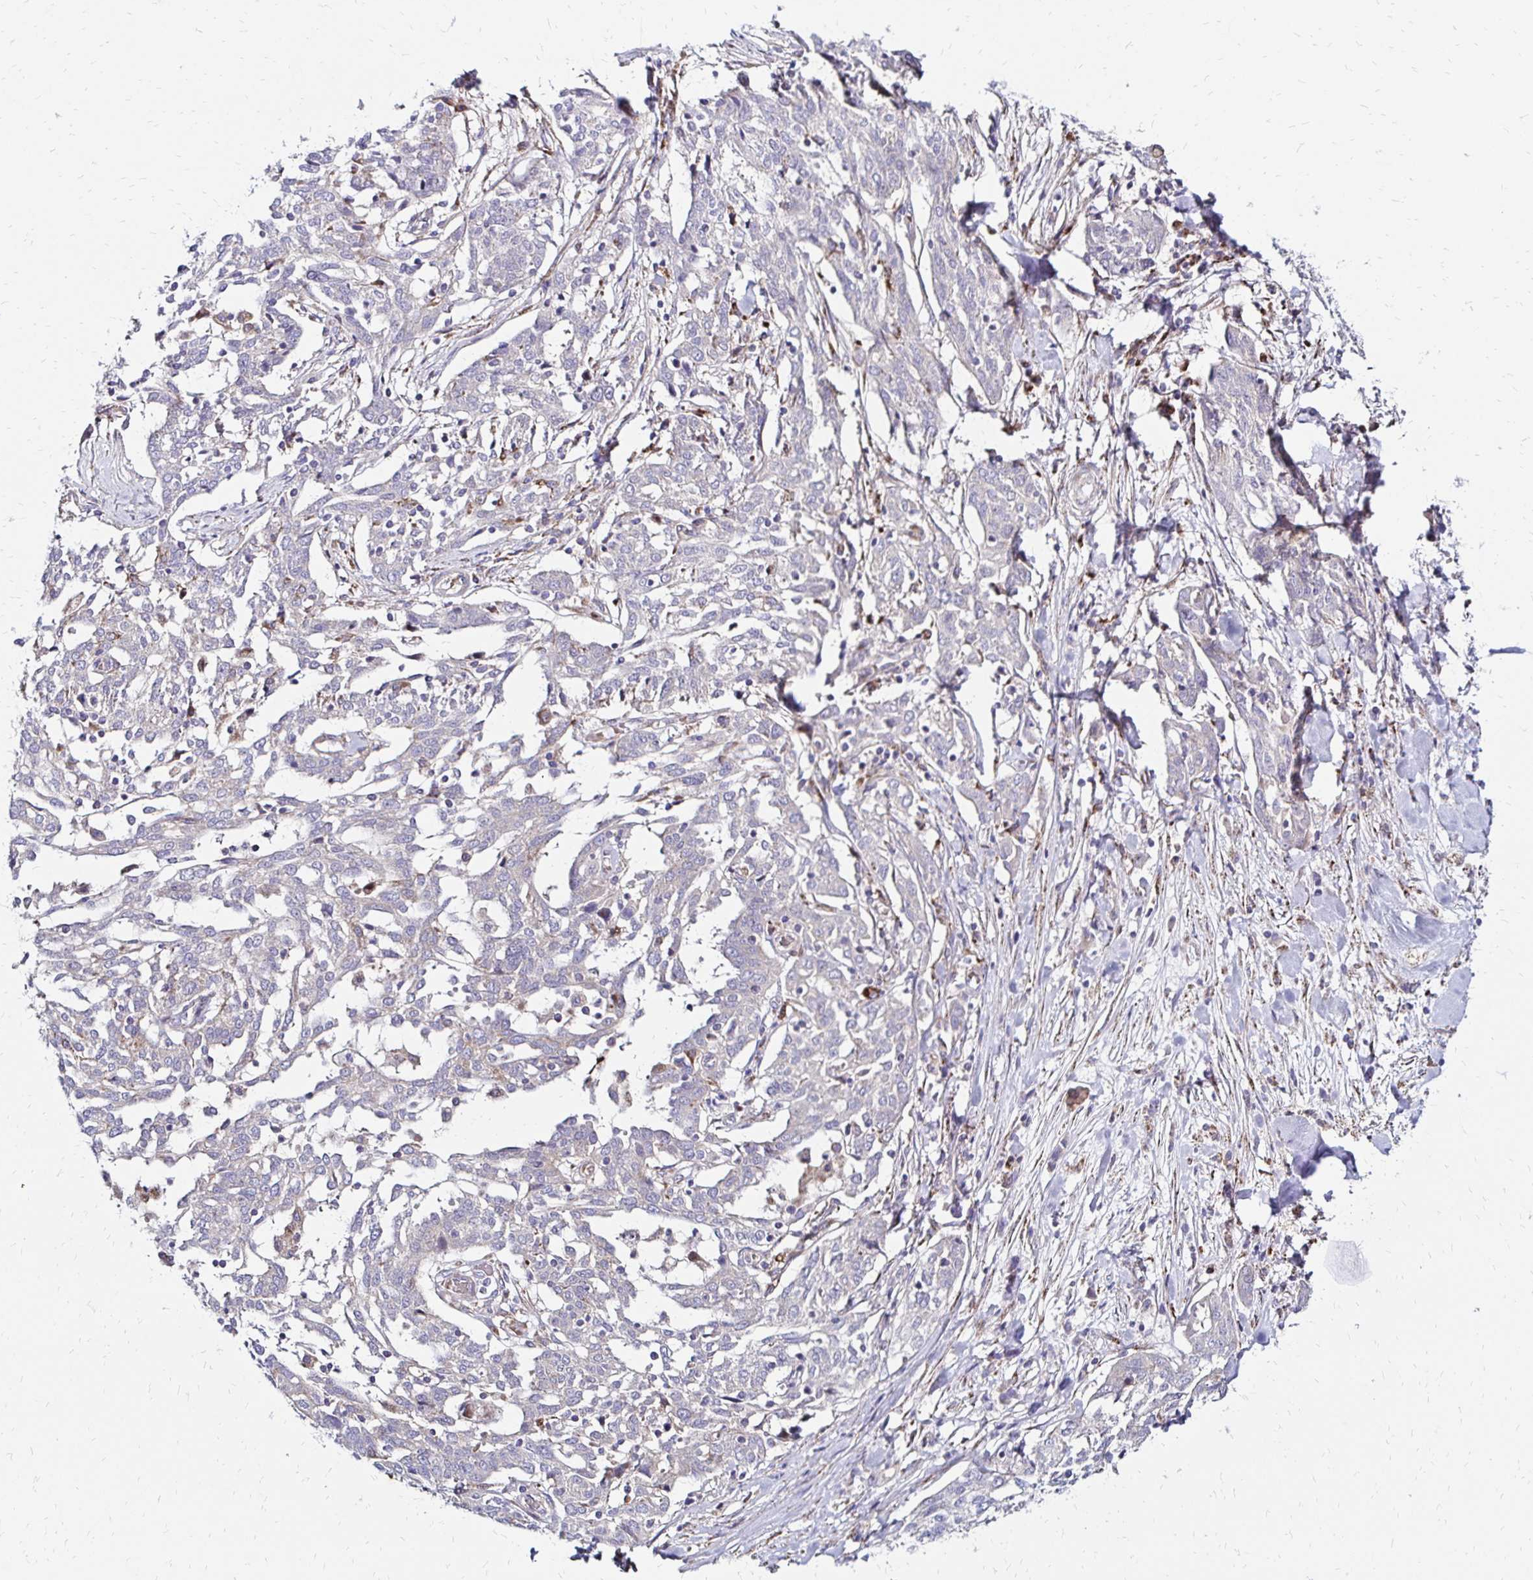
{"staining": {"intensity": "negative", "quantity": "none", "location": "none"}, "tissue": "ovarian cancer", "cell_type": "Tumor cells", "image_type": "cancer", "snomed": [{"axis": "morphology", "description": "Cystadenocarcinoma, serous, NOS"}, {"axis": "topography", "description": "Ovary"}], "caption": "Tumor cells are negative for protein expression in human ovarian cancer (serous cystadenocarcinoma).", "gene": "IDUA", "patient": {"sex": "female", "age": 67}}